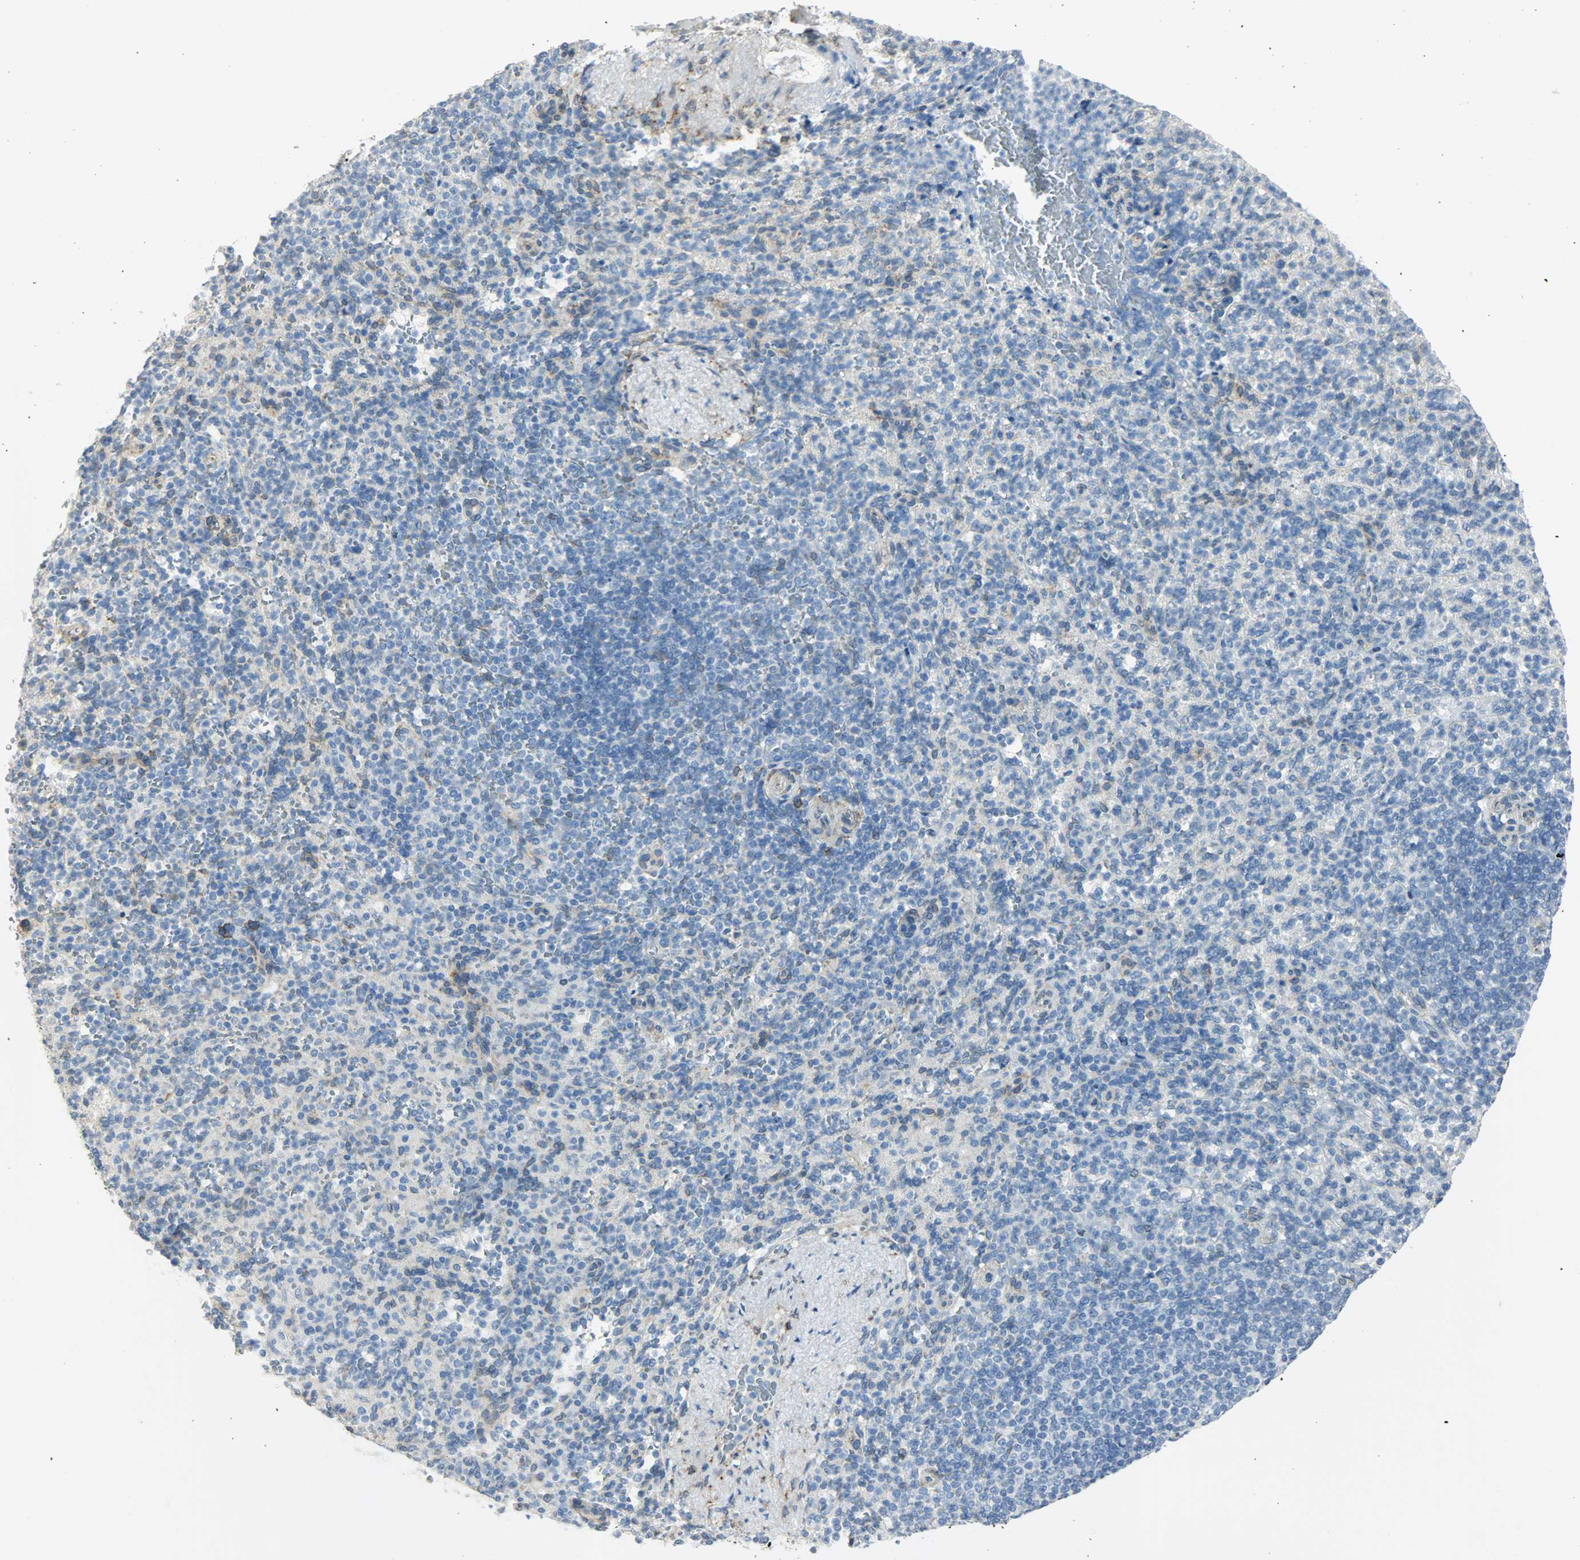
{"staining": {"intensity": "negative", "quantity": "none", "location": "none"}, "tissue": "spleen", "cell_type": "Cells in red pulp", "image_type": "normal", "snomed": [{"axis": "morphology", "description": "Normal tissue, NOS"}, {"axis": "topography", "description": "Spleen"}], "caption": "A micrograph of spleen stained for a protein demonstrates no brown staining in cells in red pulp.", "gene": "PKD2", "patient": {"sex": "female", "age": 74}}